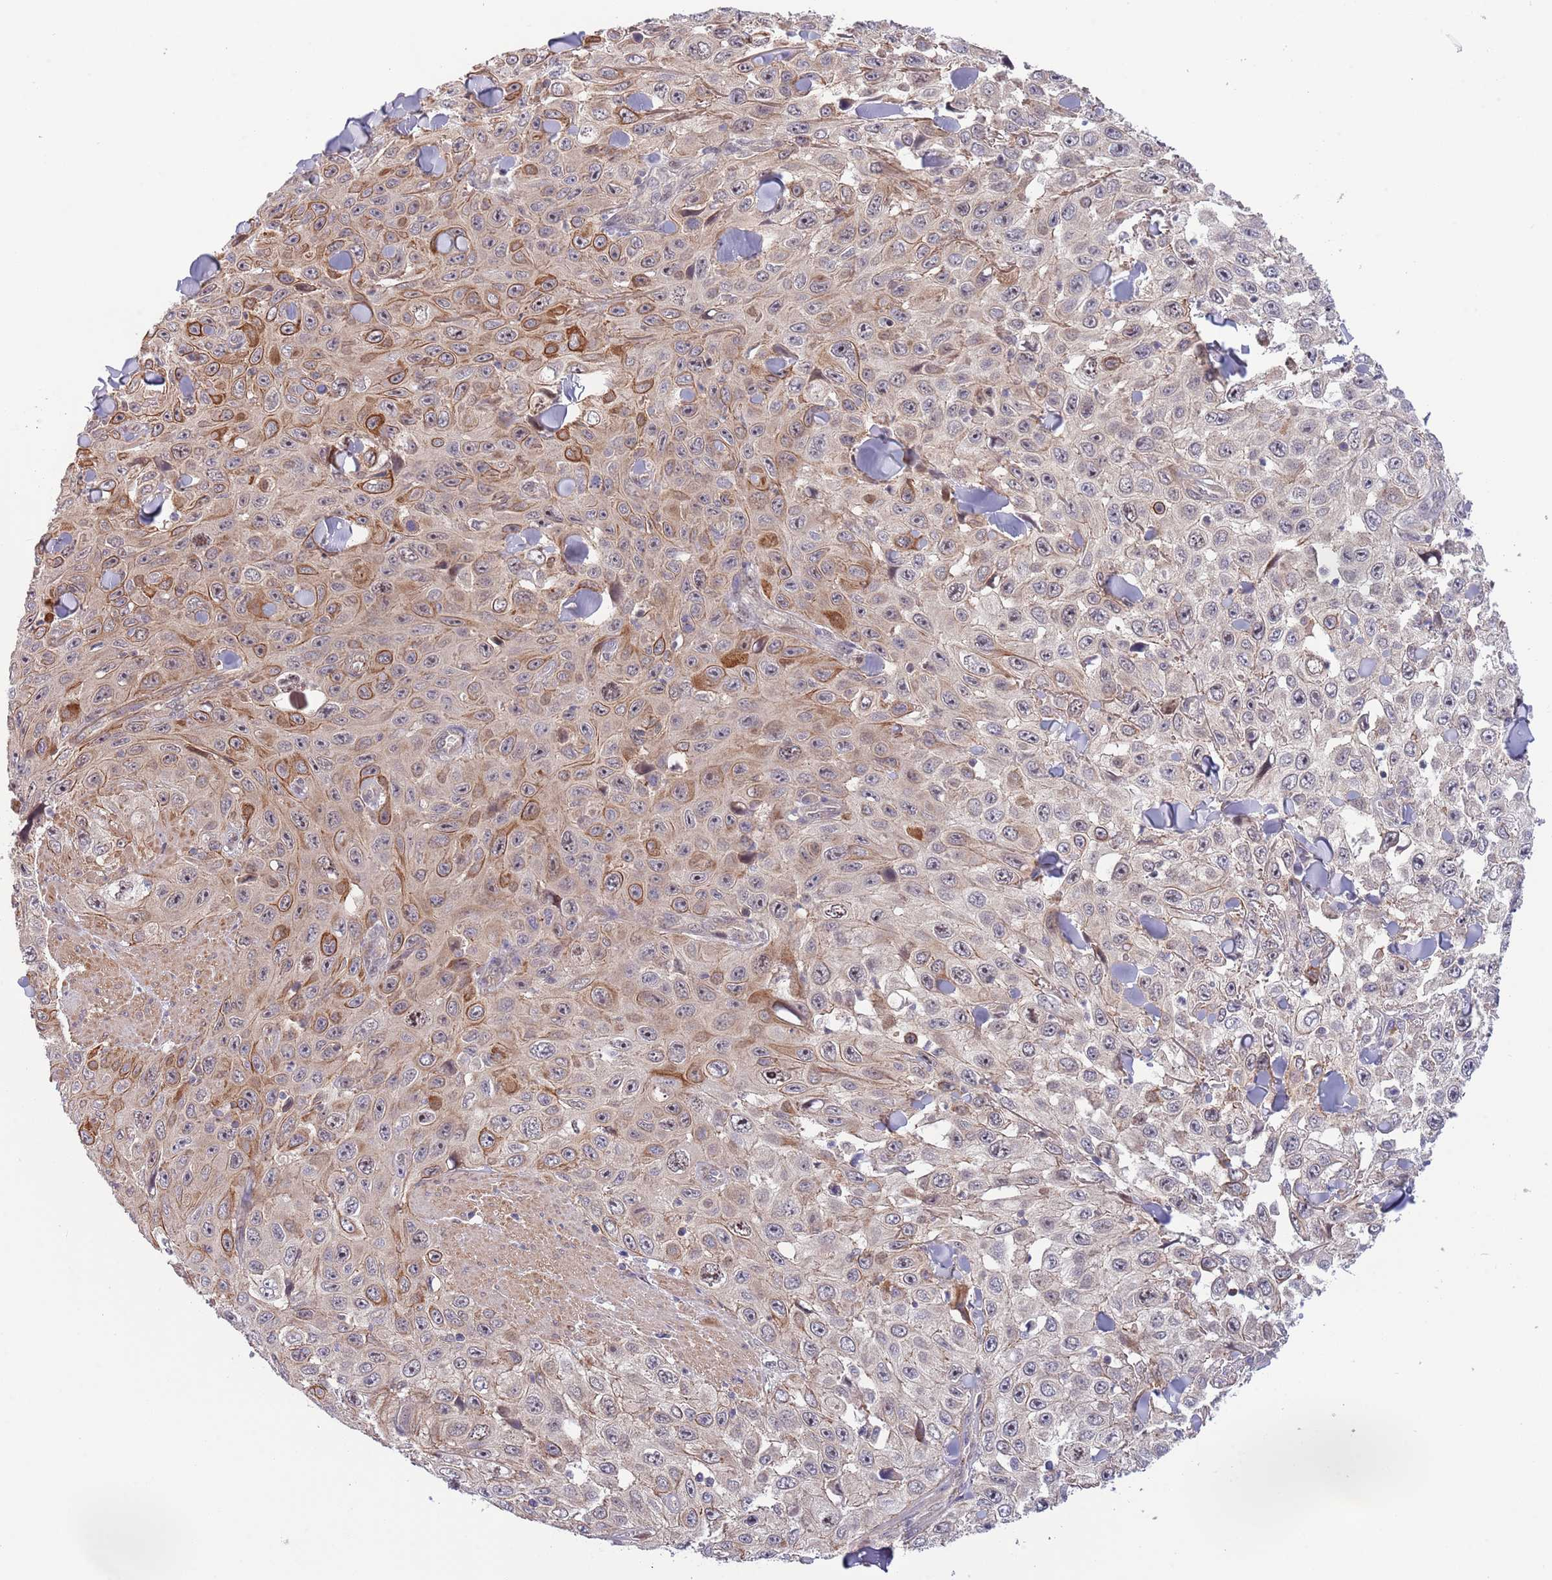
{"staining": {"intensity": "moderate", "quantity": "25%-75%", "location": "cytoplasmic/membranous"}, "tissue": "skin cancer", "cell_type": "Tumor cells", "image_type": "cancer", "snomed": [{"axis": "morphology", "description": "Squamous cell carcinoma, NOS"}, {"axis": "topography", "description": "Skin"}], "caption": "Skin cancer was stained to show a protein in brown. There is medium levels of moderate cytoplasmic/membranous expression in approximately 25%-75% of tumor cells.", "gene": "PRR16", "patient": {"sex": "male", "age": 82}}